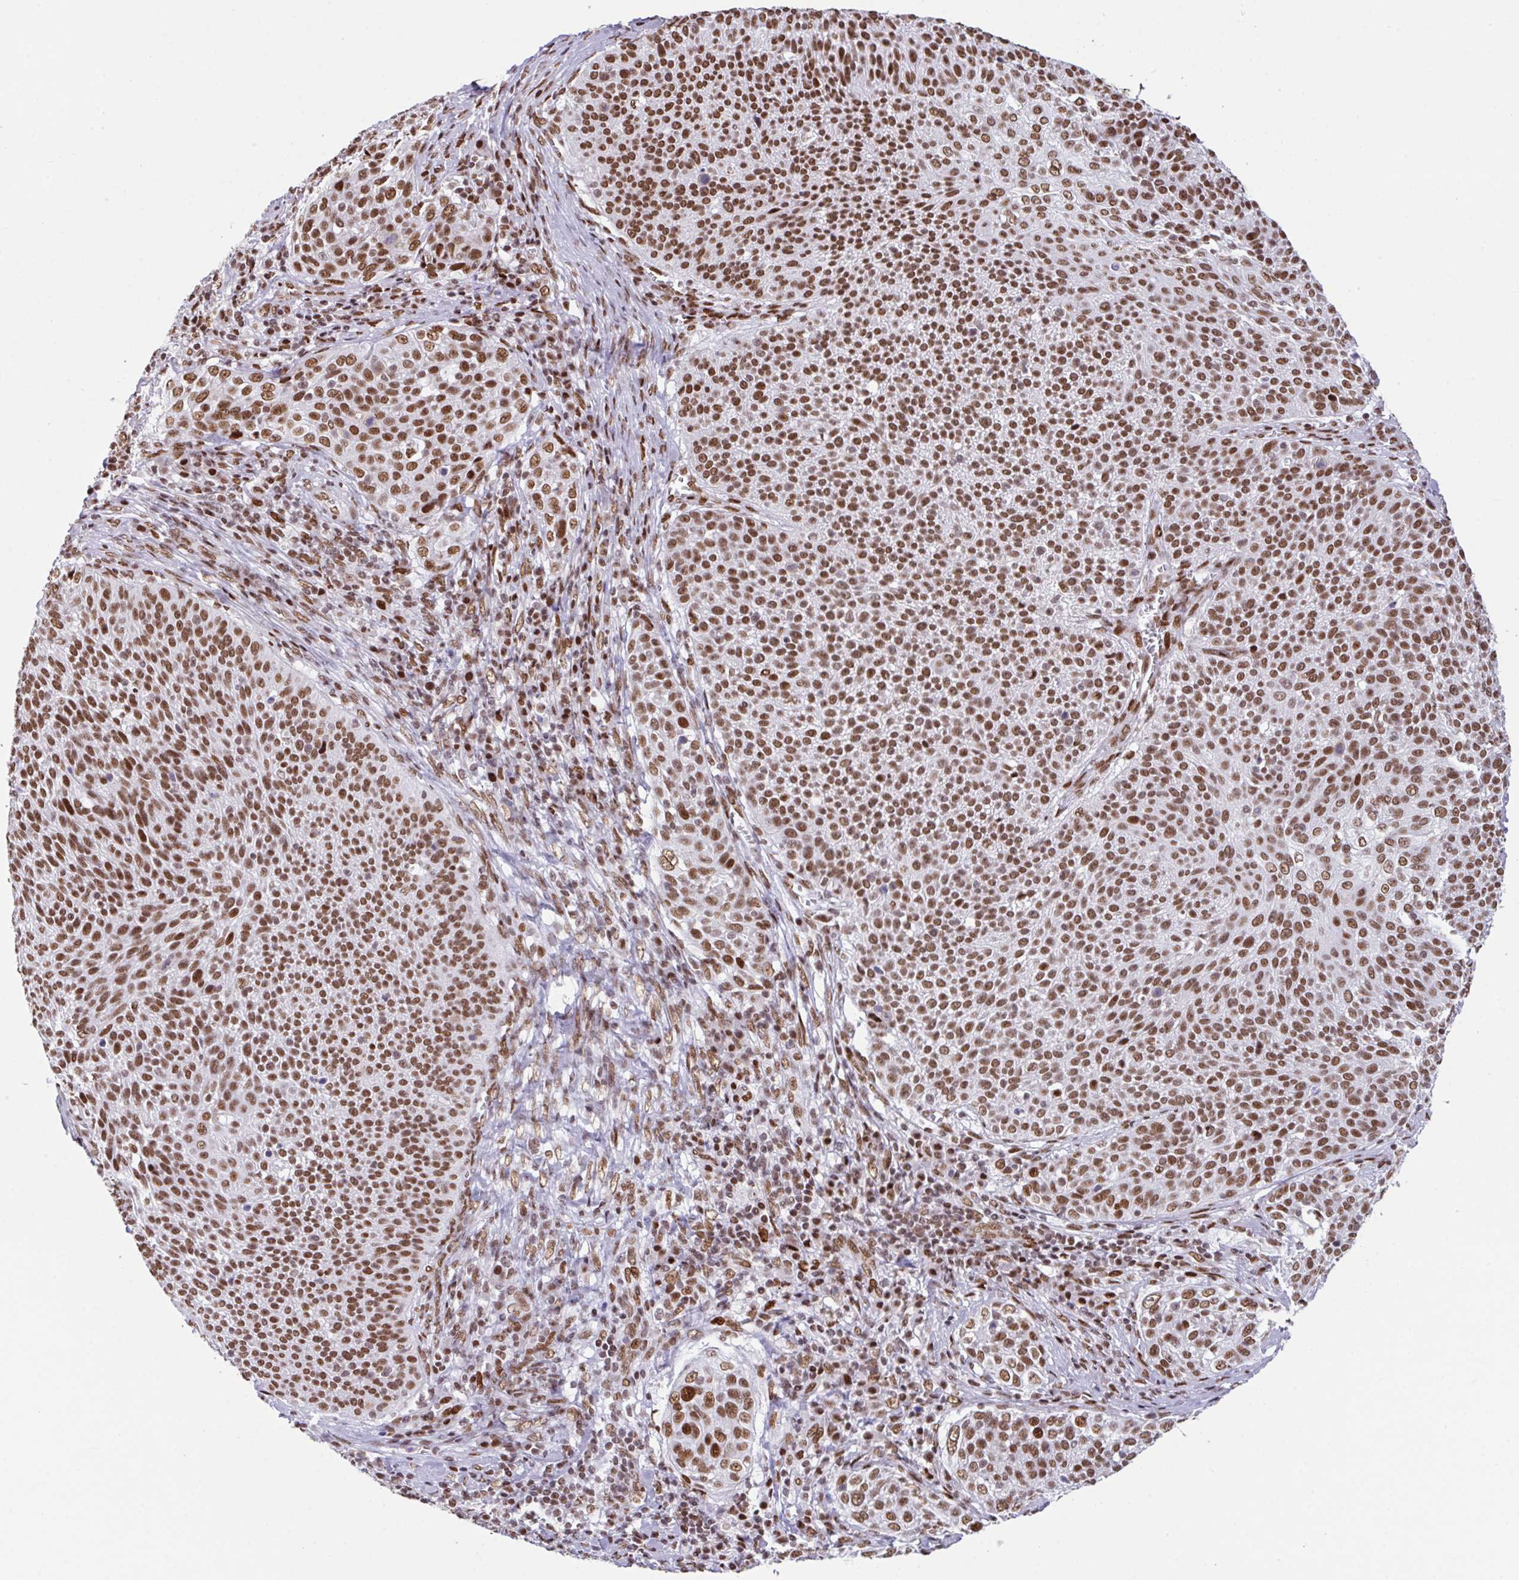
{"staining": {"intensity": "moderate", "quantity": ">75%", "location": "nuclear"}, "tissue": "cervical cancer", "cell_type": "Tumor cells", "image_type": "cancer", "snomed": [{"axis": "morphology", "description": "Squamous cell carcinoma, NOS"}, {"axis": "topography", "description": "Cervix"}], "caption": "A micrograph showing moderate nuclear positivity in about >75% of tumor cells in cervical cancer, as visualized by brown immunohistochemical staining.", "gene": "CLP1", "patient": {"sex": "female", "age": 31}}